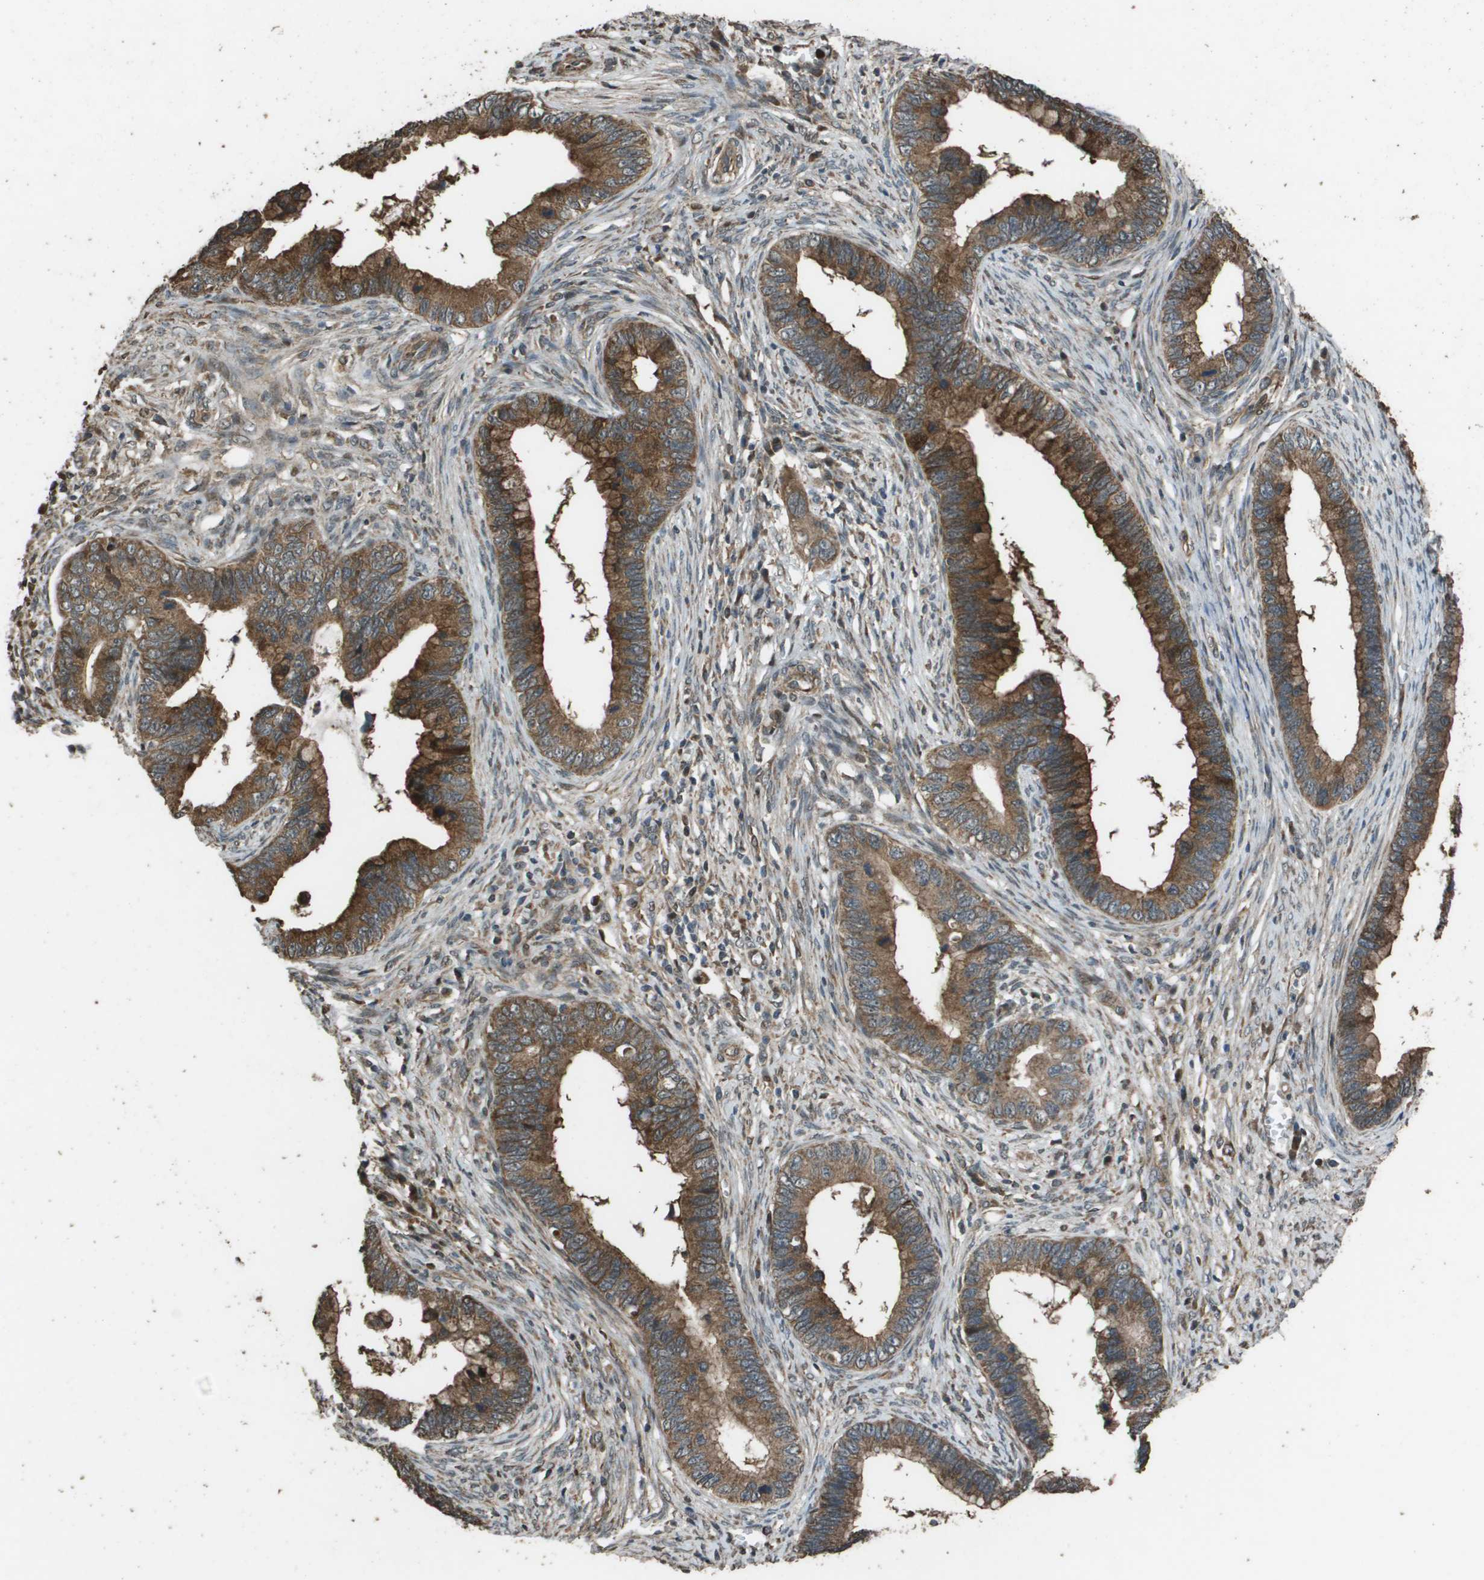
{"staining": {"intensity": "strong", "quantity": ">75%", "location": "cytoplasmic/membranous"}, "tissue": "cervical cancer", "cell_type": "Tumor cells", "image_type": "cancer", "snomed": [{"axis": "morphology", "description": "Adenocarcinoma, NOS"}, {"axis": "topography", "description": "Cervix"}], "caption": "Protein staining exhibits strong cytoplasmic/membranous staining in approximately >75% of tumor cells in adenocarcinoma (cervical). (IHC, brightfield microscopy, high magnification).", "gene": "FIG4", "patient": {"sex": "female", "age": 44}}